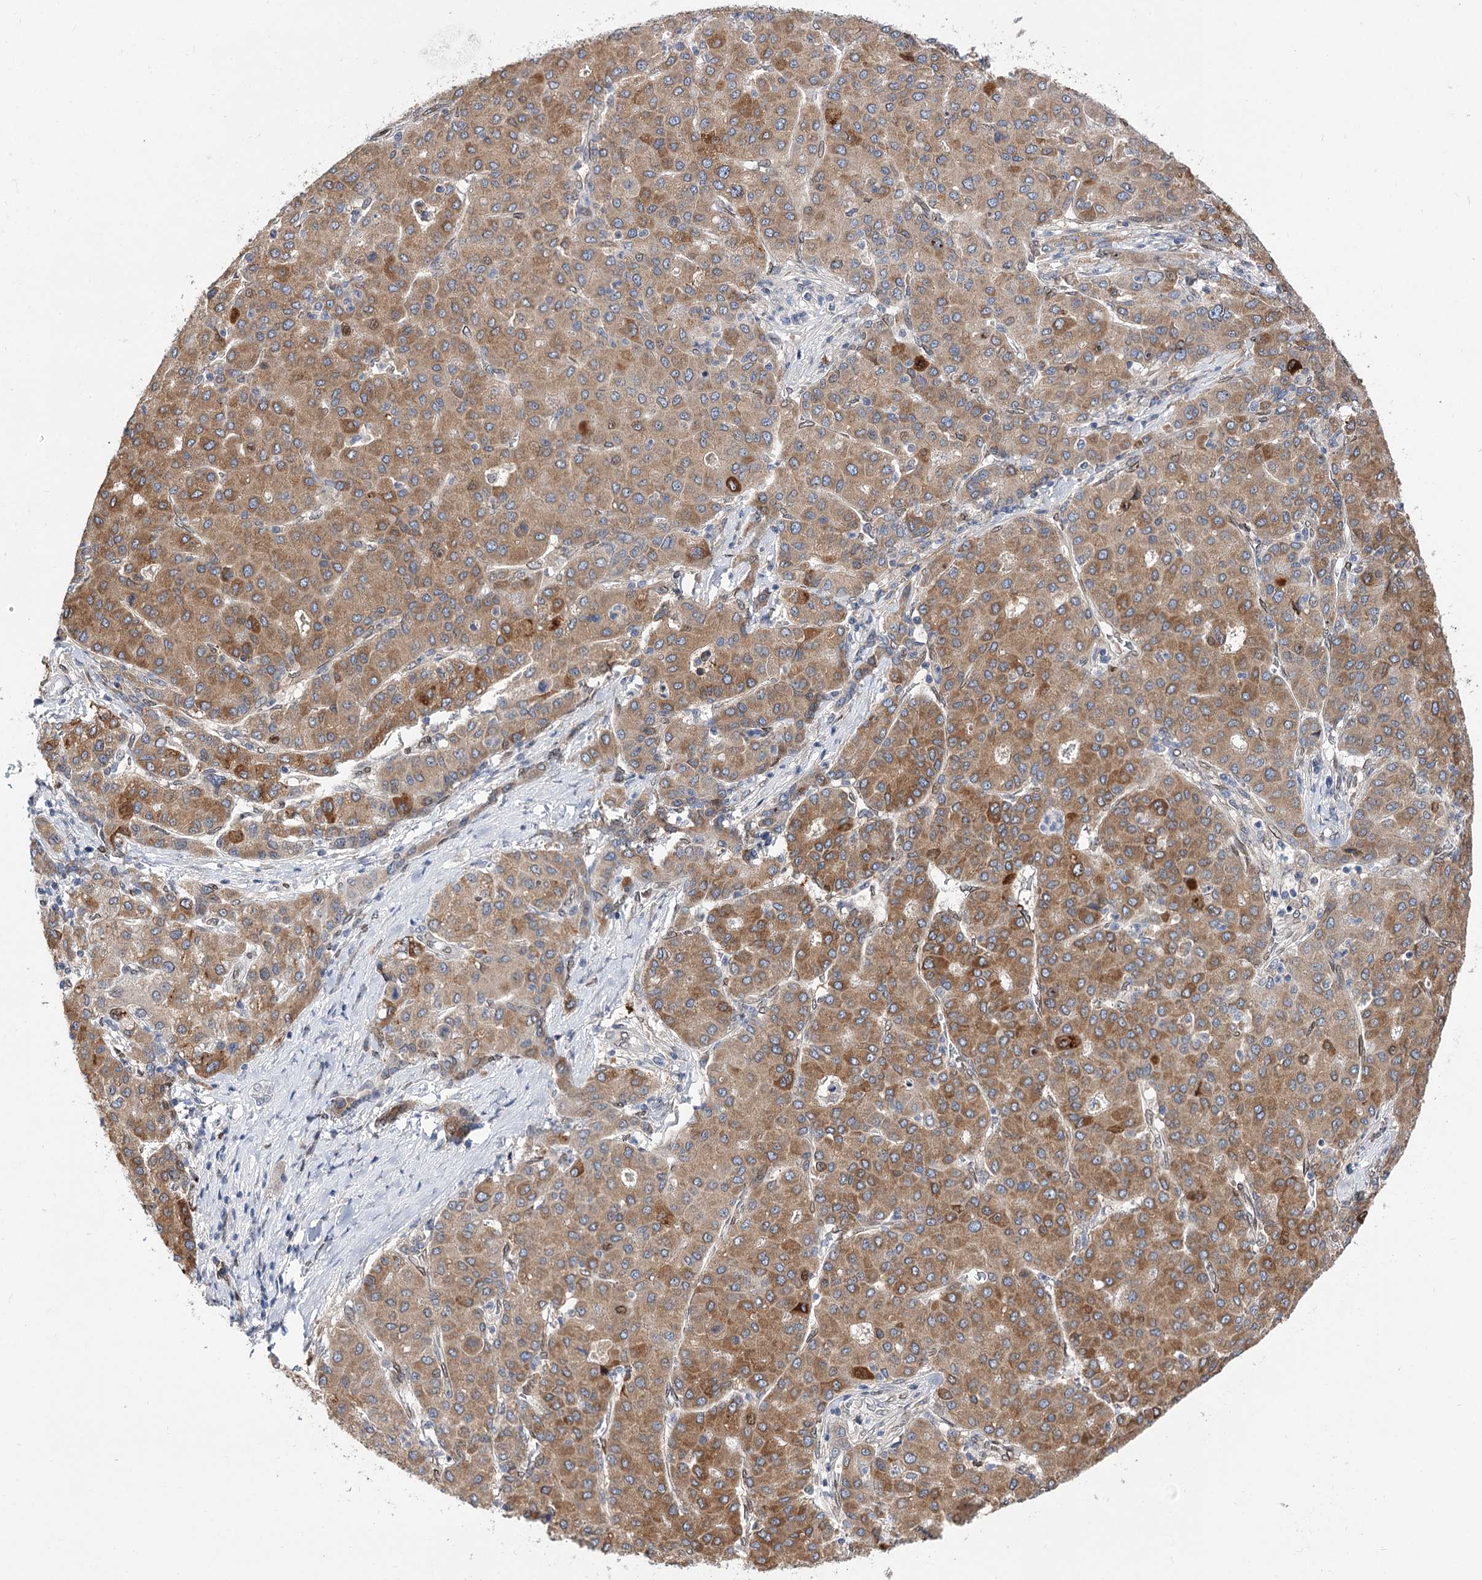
{"staining": {"intensity": "moderate", "quantity": ">75%", "location": "cytoplasmic/membranous"}, "tissue": "liver cancer", "cell_type": "Tumor cells", "image_type": "cancer", "snomed": [{"axis": "morphology", "description": "Carcinoma, Hepatocellular, NOS"}, {"axis": "topography", "description": "Liver"}], "caption": "Moderate cytoplasmic/membranous expression for a protein is seen in approximately >75% of tumor cells of liver cancer (hepatocellular carcinoma) using immunohistochemistry.", "gene": "TMEM201", "patient": {"sex": "male", "age": 65}}